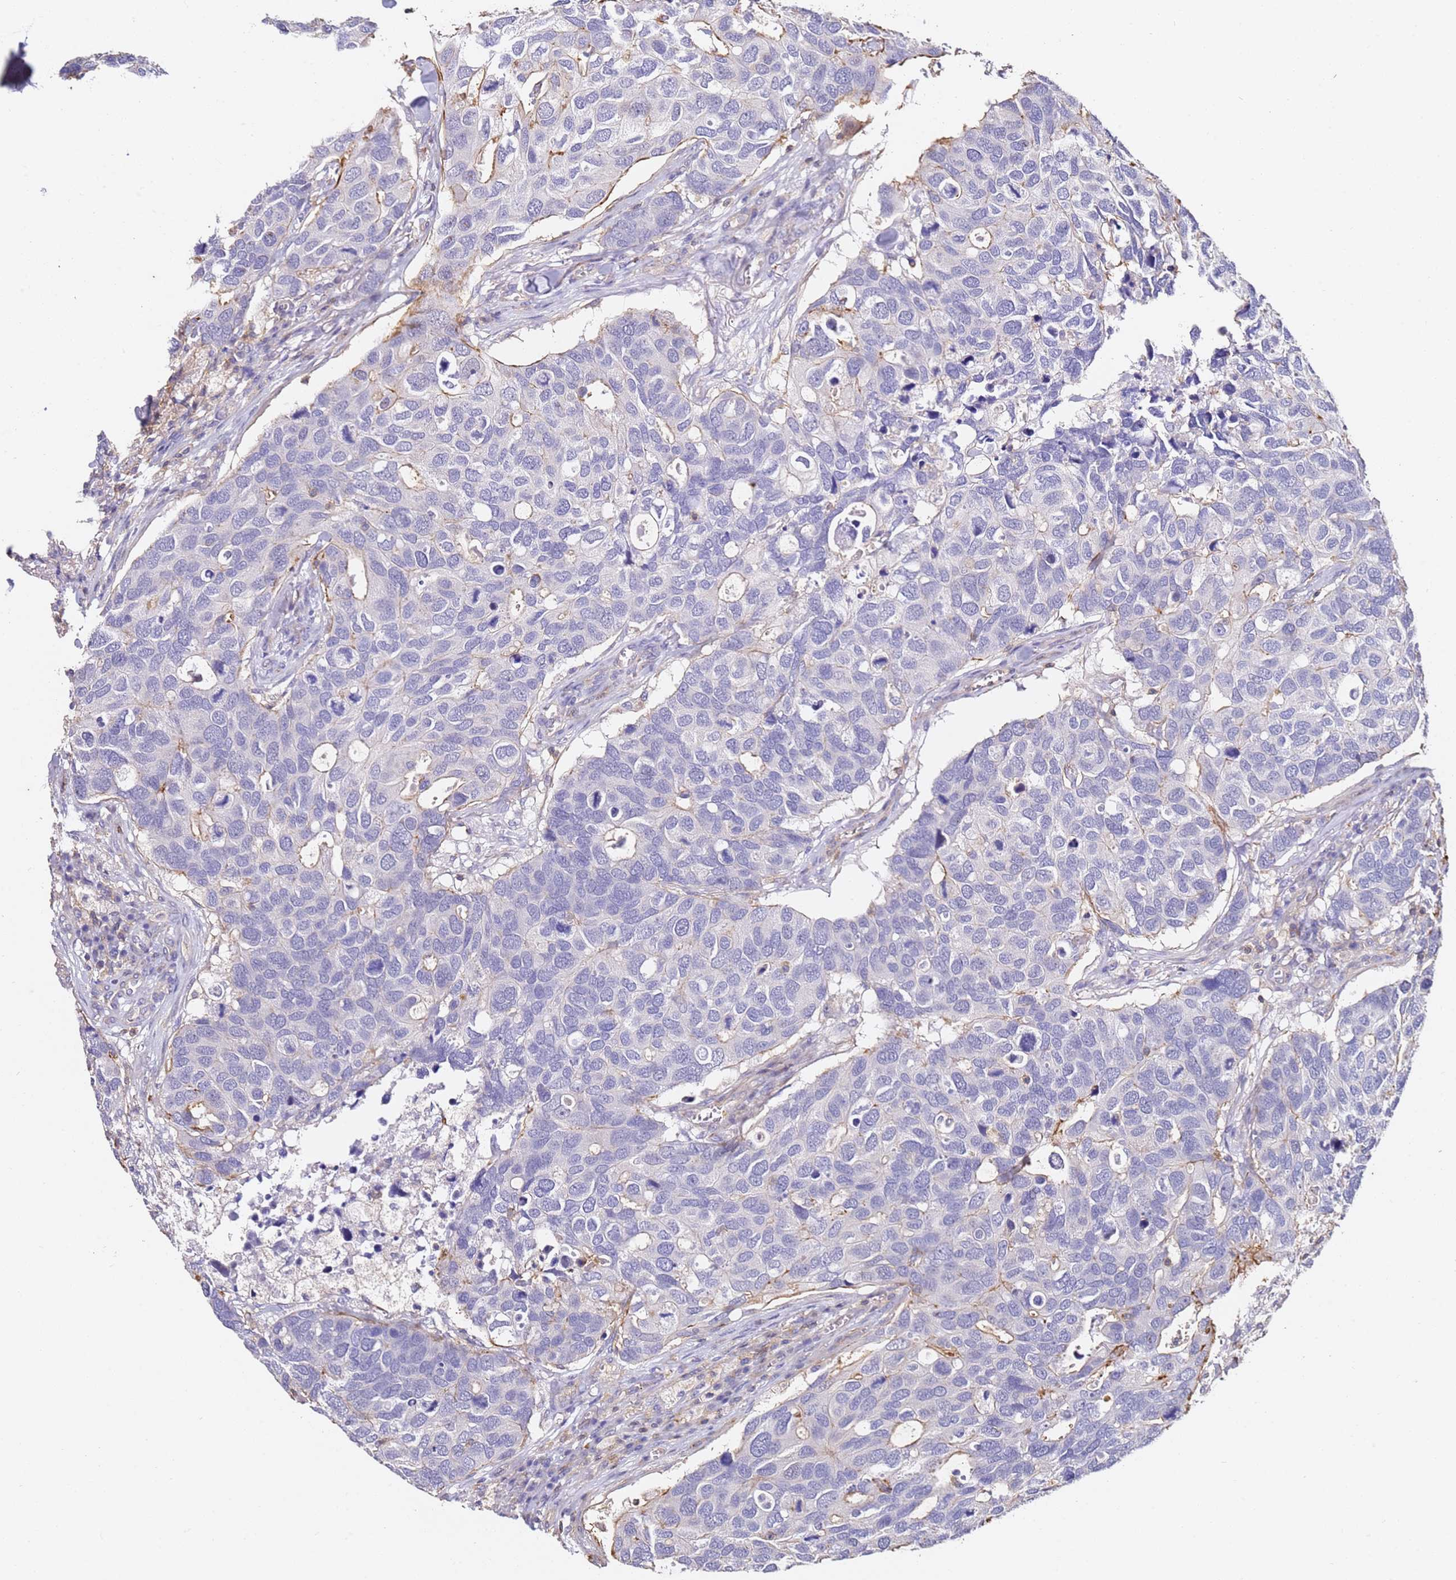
{"staining": {"intensity": "weak", "quantity": "<25%", "location": "cytoplasmic/membranous"}, "tissue": "breast cancer", "cell_type": "Tumor cells", "image_type": "cancer", "snomed": [{"axis": "morphology", "description": "Duct carcinoma"}, {"axis": "topography", "description": "Breast"}], "caption": "An image of human intraductal carcinoma (breast) is negative for staining in tumor cells.", "gene": "ZNF671", "patient": {"sex": "female", "age": 83}}